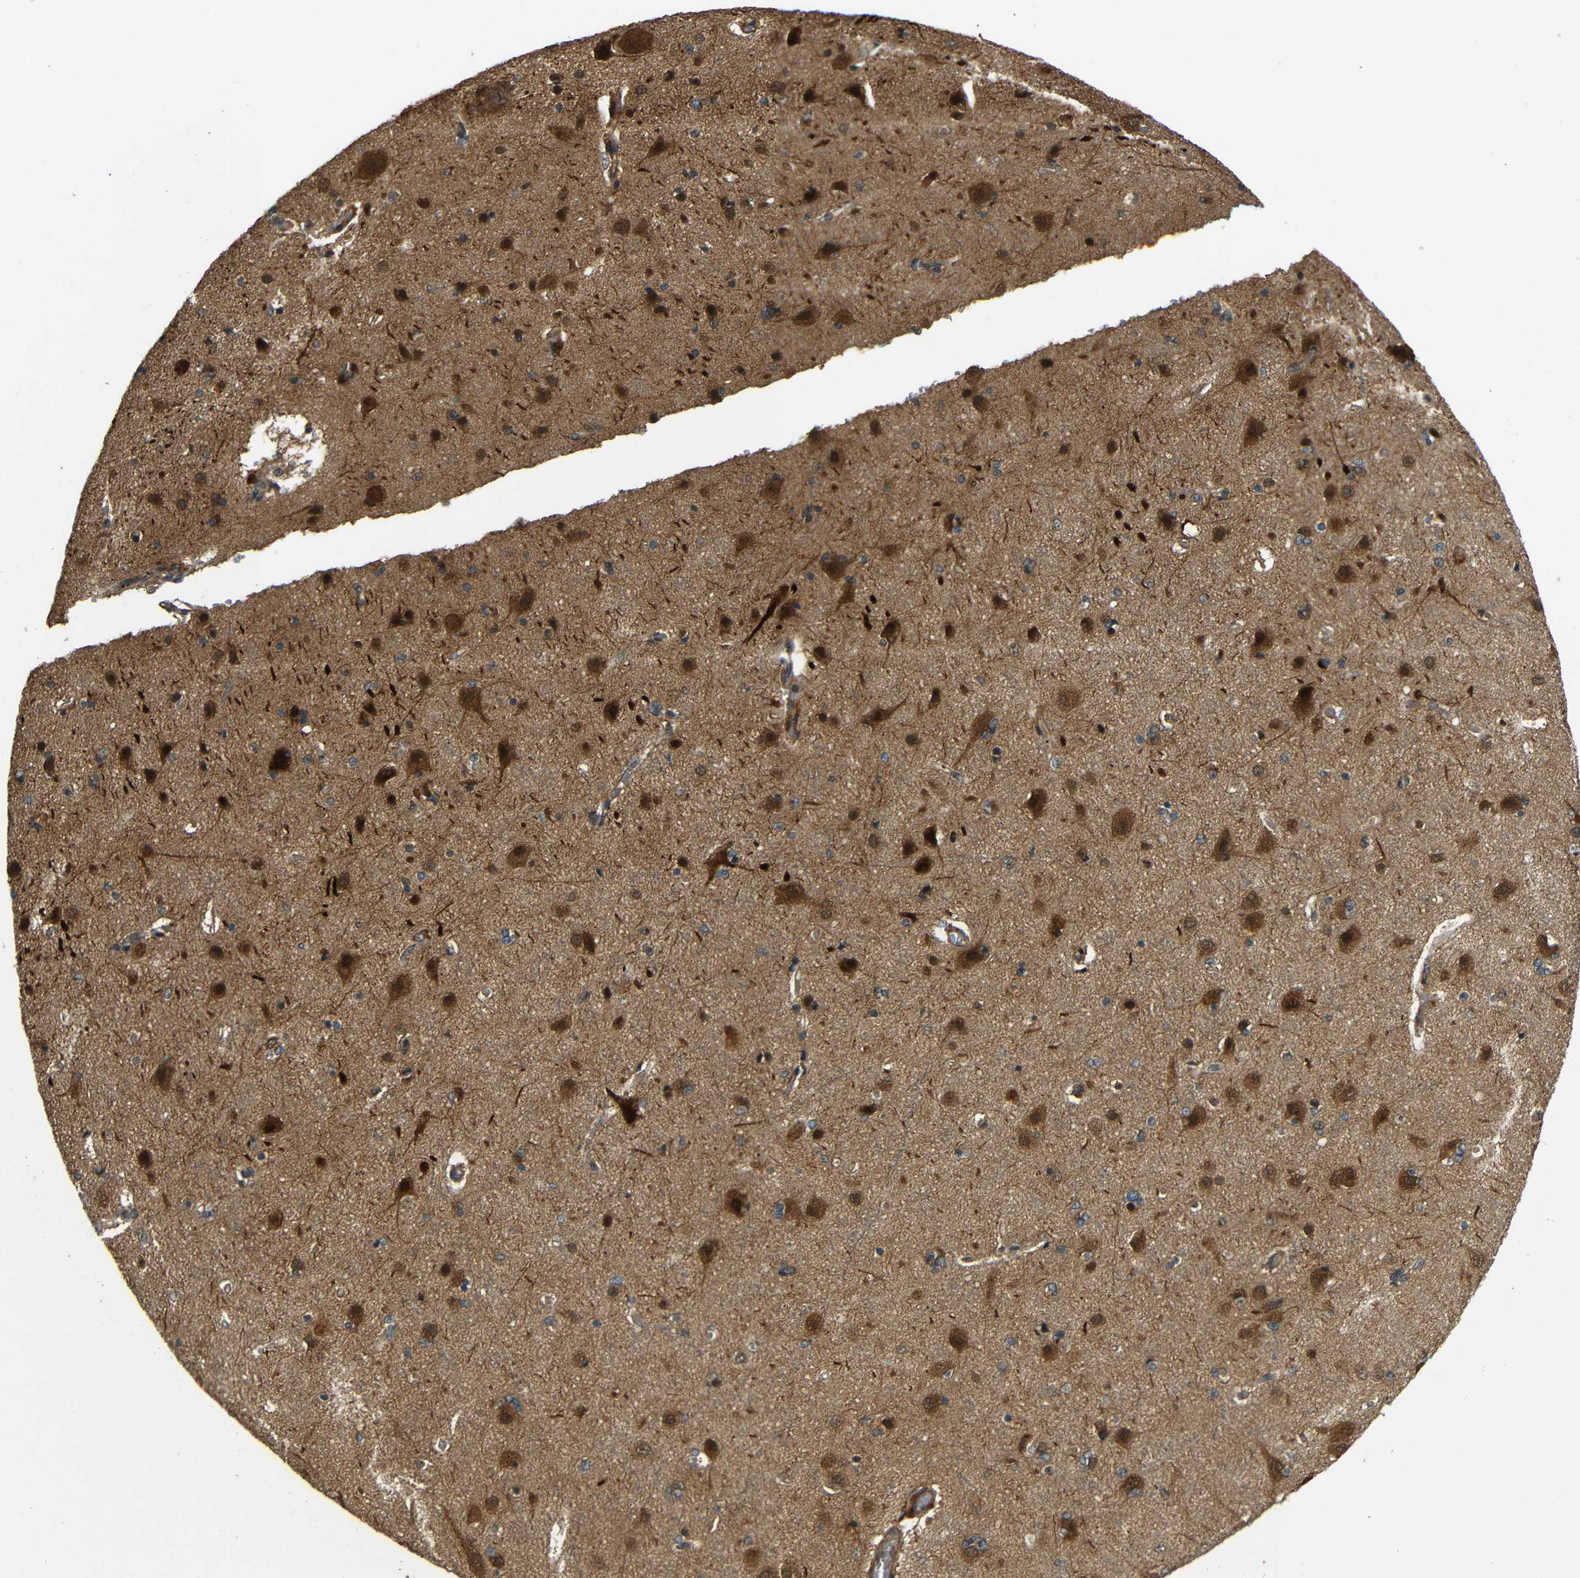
{"staining": {"intensity": "moderate", "quantity": ">75%", "location": "cytoplasmic/membranous"}, "tissue": "cerebral cortex", "cell_type": "Endothelial cells", "image_type": "normal", "snomed": [{"axis": "morphology", "description": "Normal tissue, NOS"}, {"axis": "topography", "description": "Cerebral cortex"}], "caption": "Immunohistochemical staining of unremarkable cerebral cortex displays medium levels of moderate cytoplasmic/membranous positivity in approximately >75% of endothelial cells. The staining was performed using DAB, with brown indicating positive protein expression. Nuclei are stained blue with hematoxylin.", "gene": "EPHB2", "patient": {"sex": "female", "age": 54}}